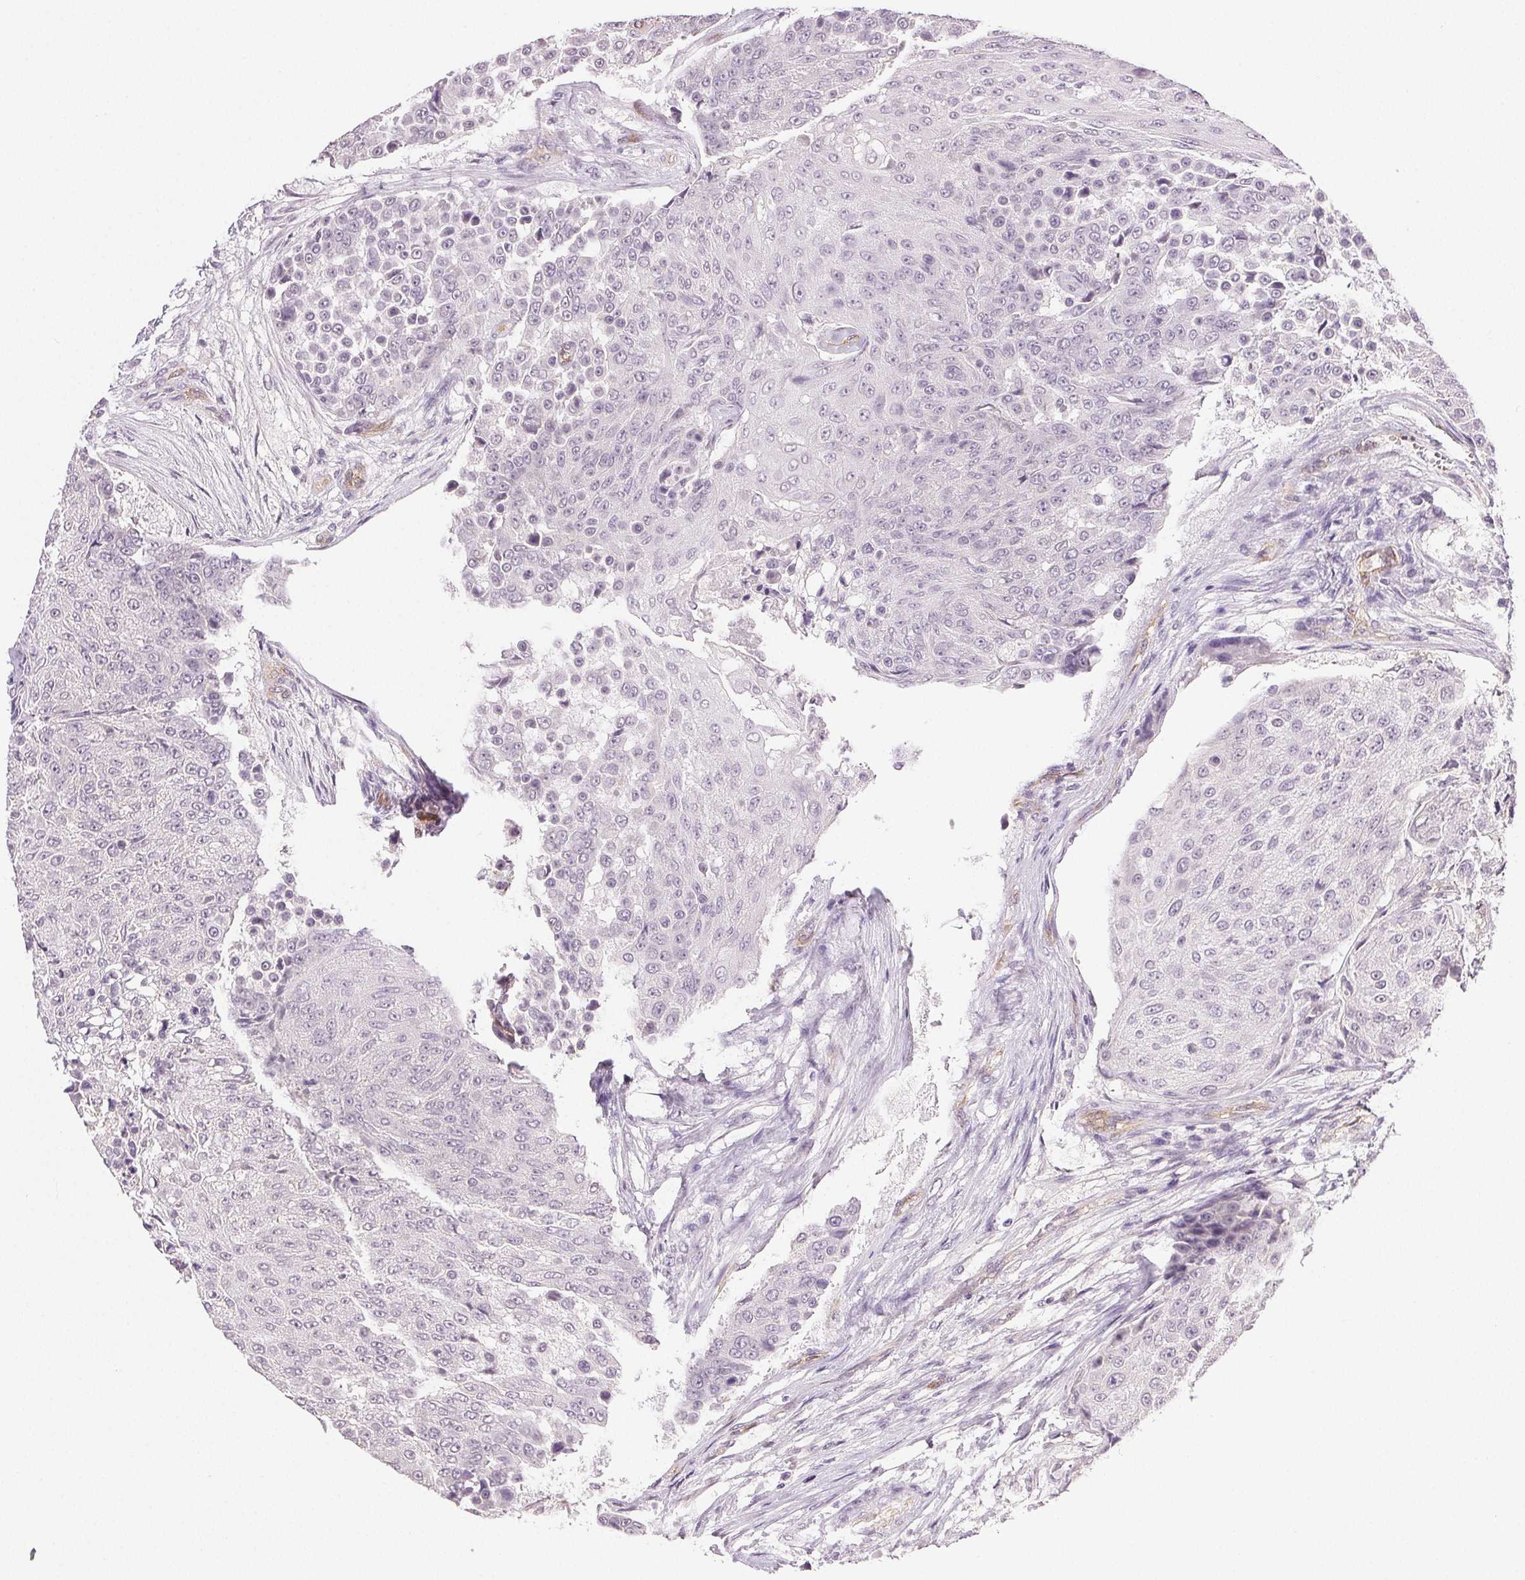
{"staining": {"intensity": "negative", "quantity": "none", "location": "none"}, "tissue": "urothelial cancer", "cell_type": "Tumor cells", "image_type": "cancer", "snomed": [{"axis": "morphology", "description": "Urothelial carcinoma, High grade"}, {"axis": "topography", "description": "Urinary bladder"}], "caption": "DAB (3,3'-diaminobenzidine) immunohistochemical staining of urothelial carcinoma (high-grade) displays no significant positivity in tumor cells.", "gene": "PLCB1", "patient": {"sex": "female", "age": 63}}